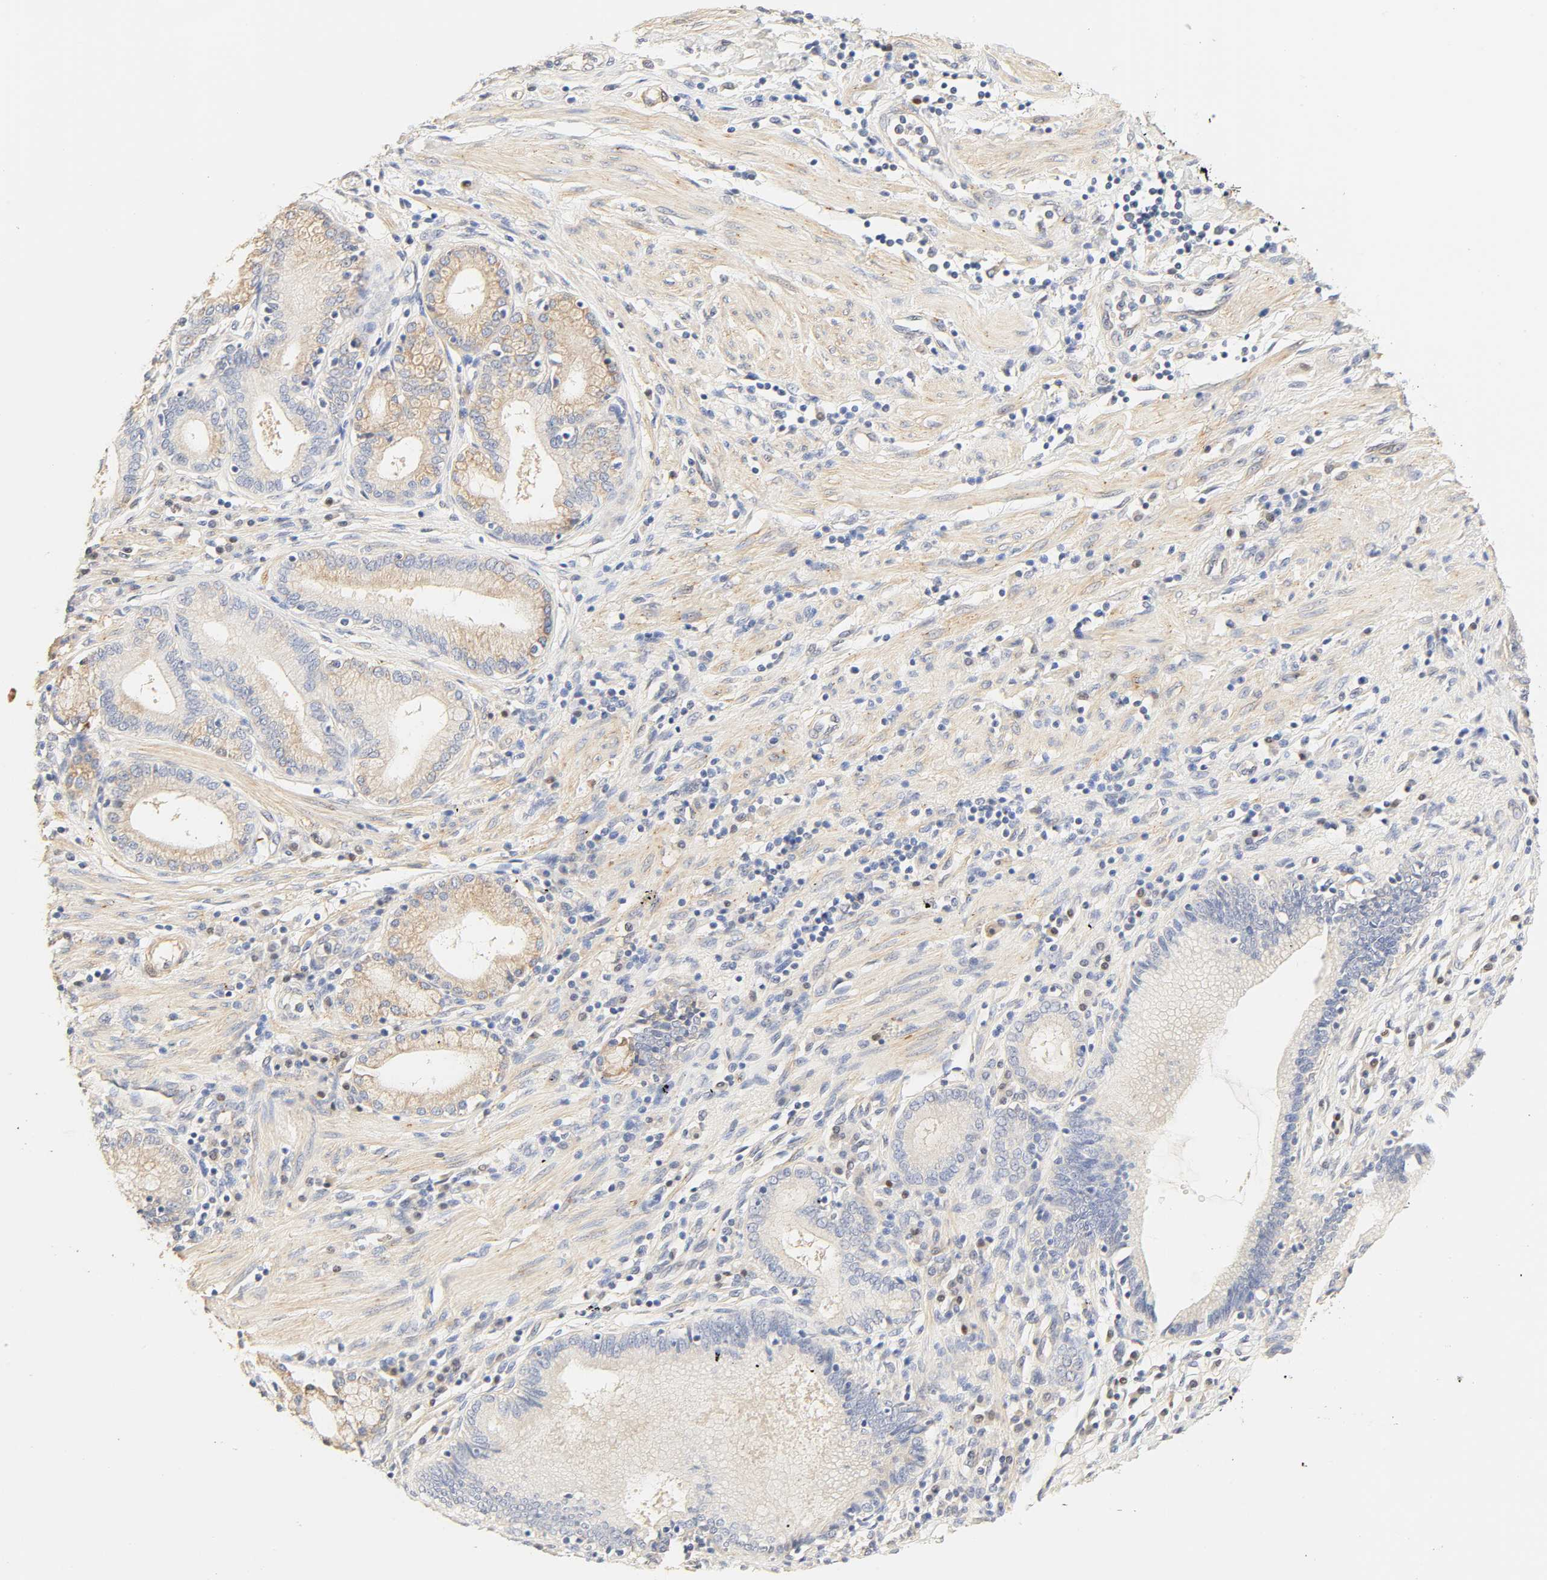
{"staining": {"intensity": "weak", "quantity": ">75%", "location": "cytoplasmic/membranous"}, "tissue": "pancreatic cancer", "cell_type": "Tumor cells", "image_type": "cancer", "snomed": [{"axis": "morphology", "description": "Adenocarcinoma, NOS"}, {"axis": "topography", "description": "Pancreas"}], "caption": "High-power microscopy captured an immunohistochemistry (IHC) image of pancreatic cancer, revealing weak cytoplasmic/membranous expression in about >75% of tumor cells.", "gene": "BORCS8-MEF2B", "patient": {"sex": "female", "age": 48}}